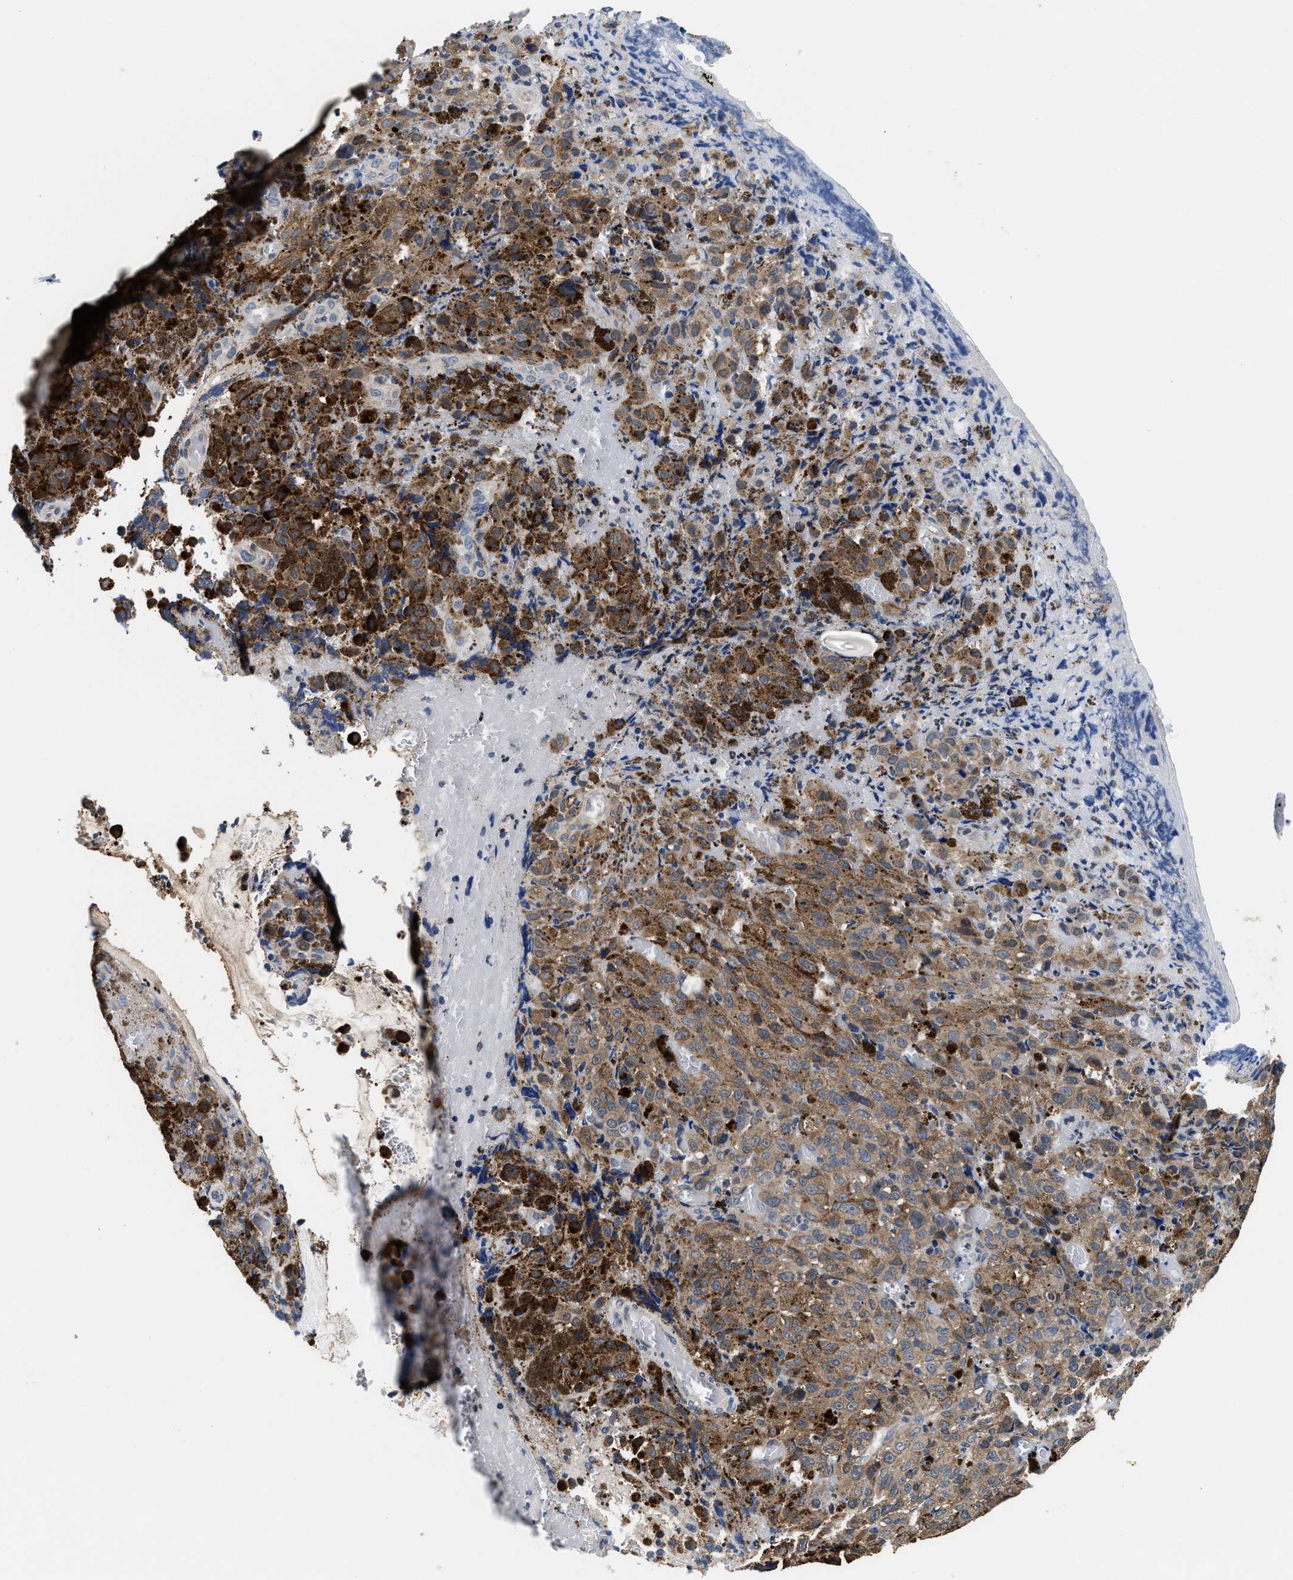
{"staining": {"intensity": "weak", "quantity": ">75%", "location": "cytoplasmic/membranous"}, "tissue": "melanoma", "cell_type": "Tumor cells", "image_type": "cancer", "snomed": [{"axis": "morphology", "description": "Malignant melanoma, NOS"}, {"axis": "topography", "description": "Rectum"}], "caption": "Human melanoma stained for a protein (brown) demonstrates weak cytoplasmic/membranous positive staining in approximately >75% of tumor cells.", "gene": "PHPT1", "patient": {"sex": "female", "age": 81}}